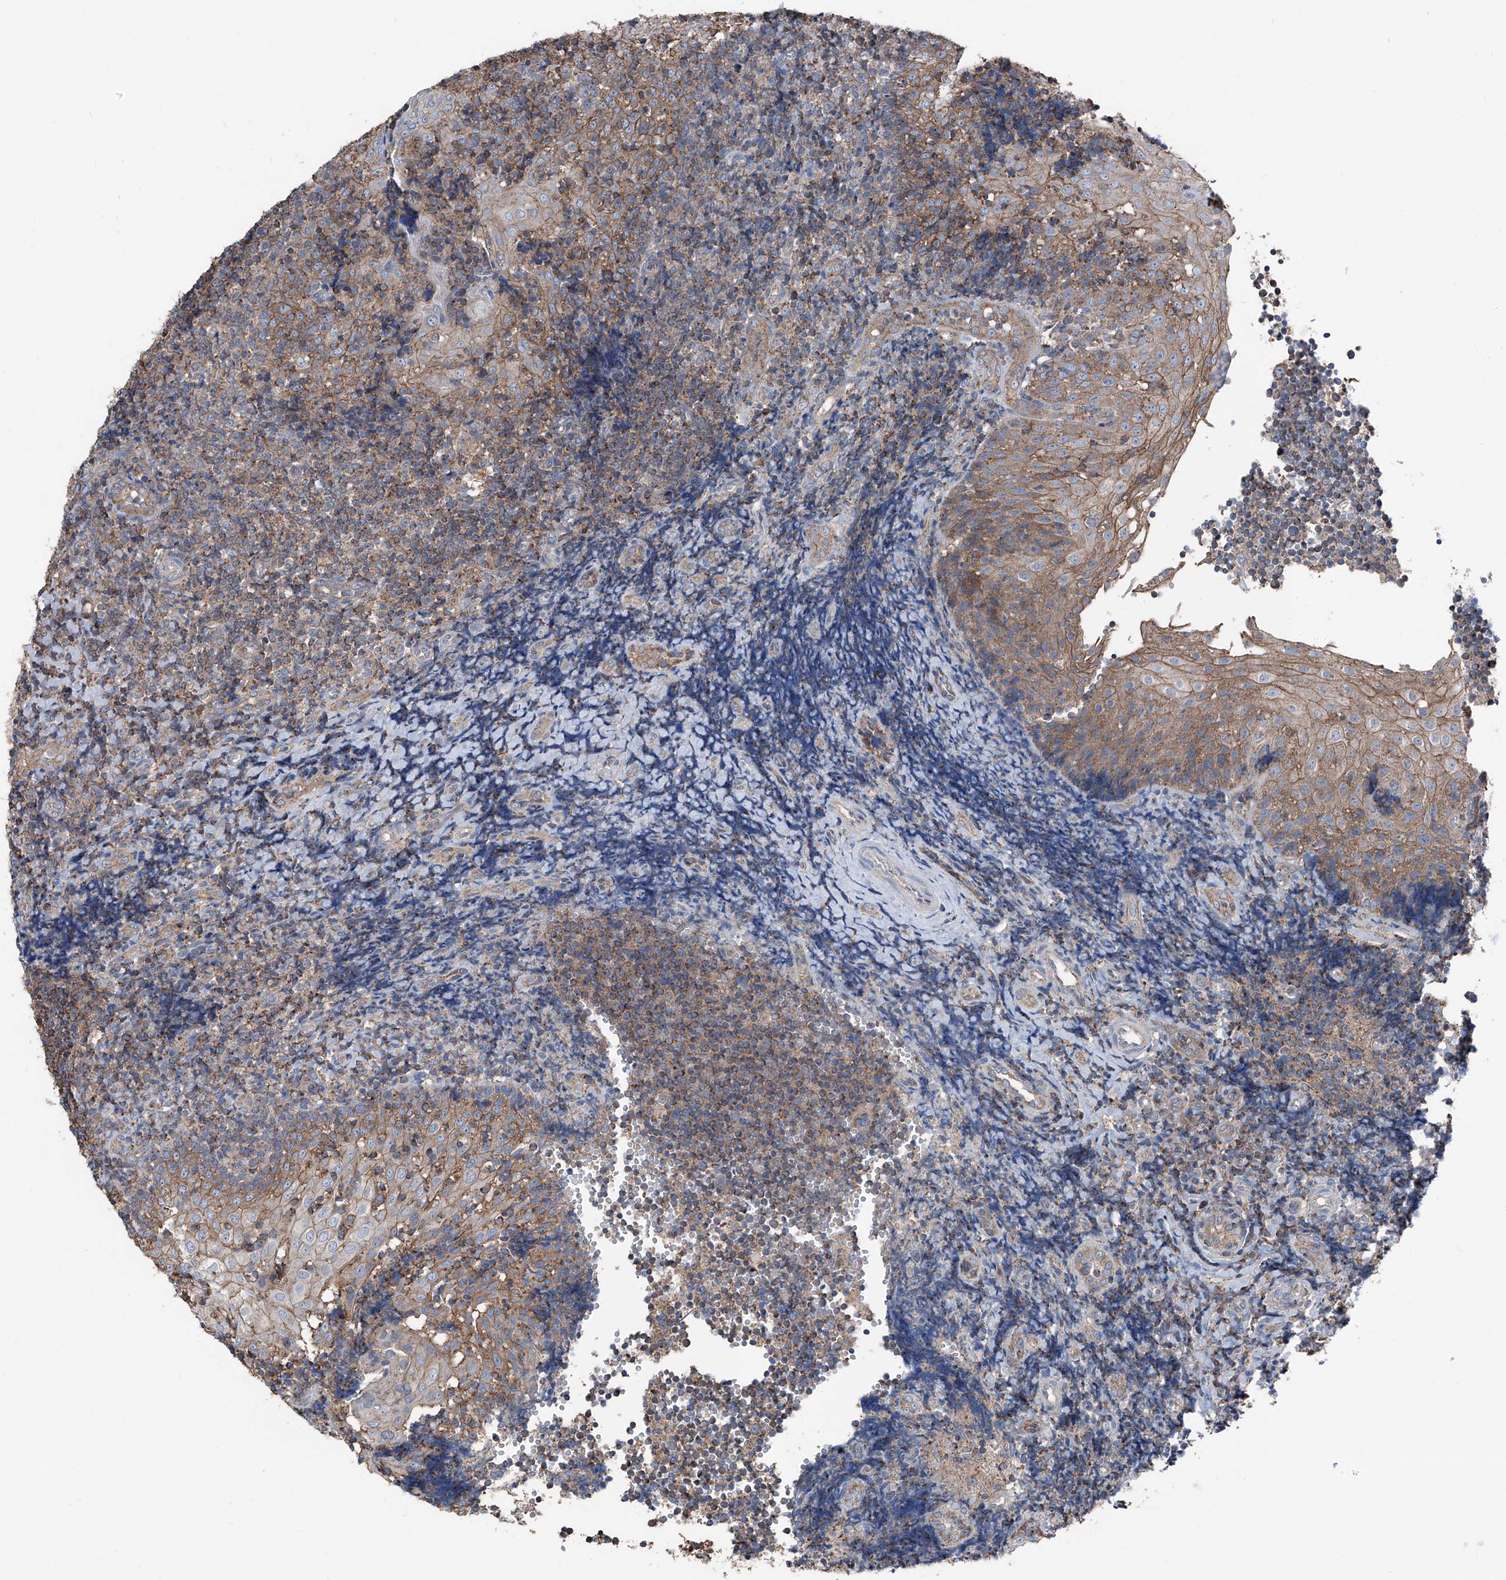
{"staining": {"intensity": "weak", "quantity": ">75%", "location": "cytoplasmic/membranous"}, "tissue": "tonsil", "cell_type": "Germinal center cells", "image_type": "normal", "snomed": [{"axis": "morphology", "description": "Normal tissue, NOS"}, {"axis": "topography", "description": "Tonsil"}], "caption": "IHC image of unremarkable tonsil: human tonsil stained using IHC demonstrates low levels of weak protein expression localized specifically in the cytoplasmic/membranous of germinal center cells, appearing as a cytoplasmic/membranous brown color.", "gene": "GPR142", "patient": {"sex": "female", "age": 40}}